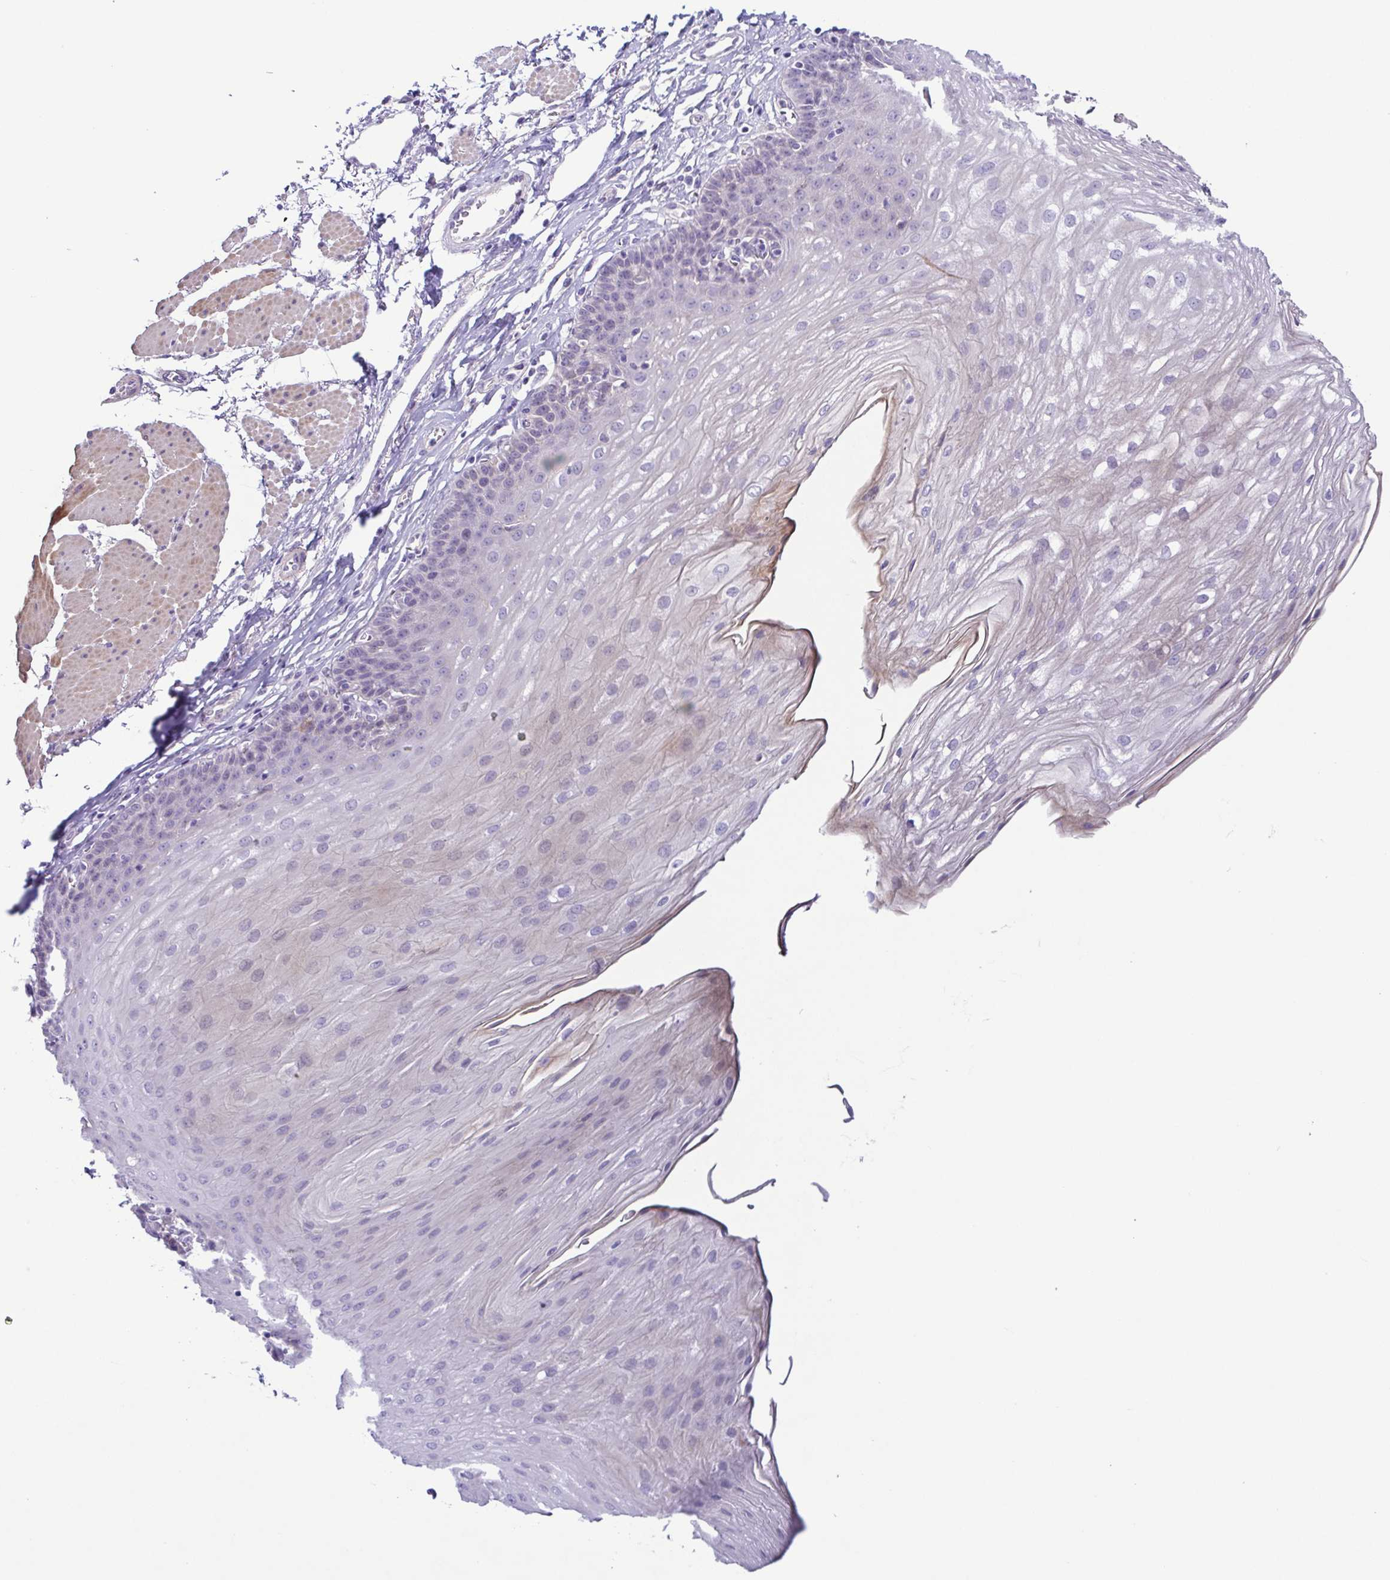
{"staining": {"intensity": "negative", "quantity": "none", "location": "none"}, "tissue": "esophagus", "cell_type": "Squamous epithelial cells", "image_type": "normal", "snomed": [{"axis": "morphology", "description": "Normal tissue, NOS"}, {"axis": "topography", "description": "Esophagus"}], "caption": "Immunohistochemistry (IHC) micrograph of benign esophagus: human esophagus stained with DAB exhibits no significant protein positivity in squamous epithelial cells.", "gene": "TERT", "patient": {"sex": "female", "age": 81}}